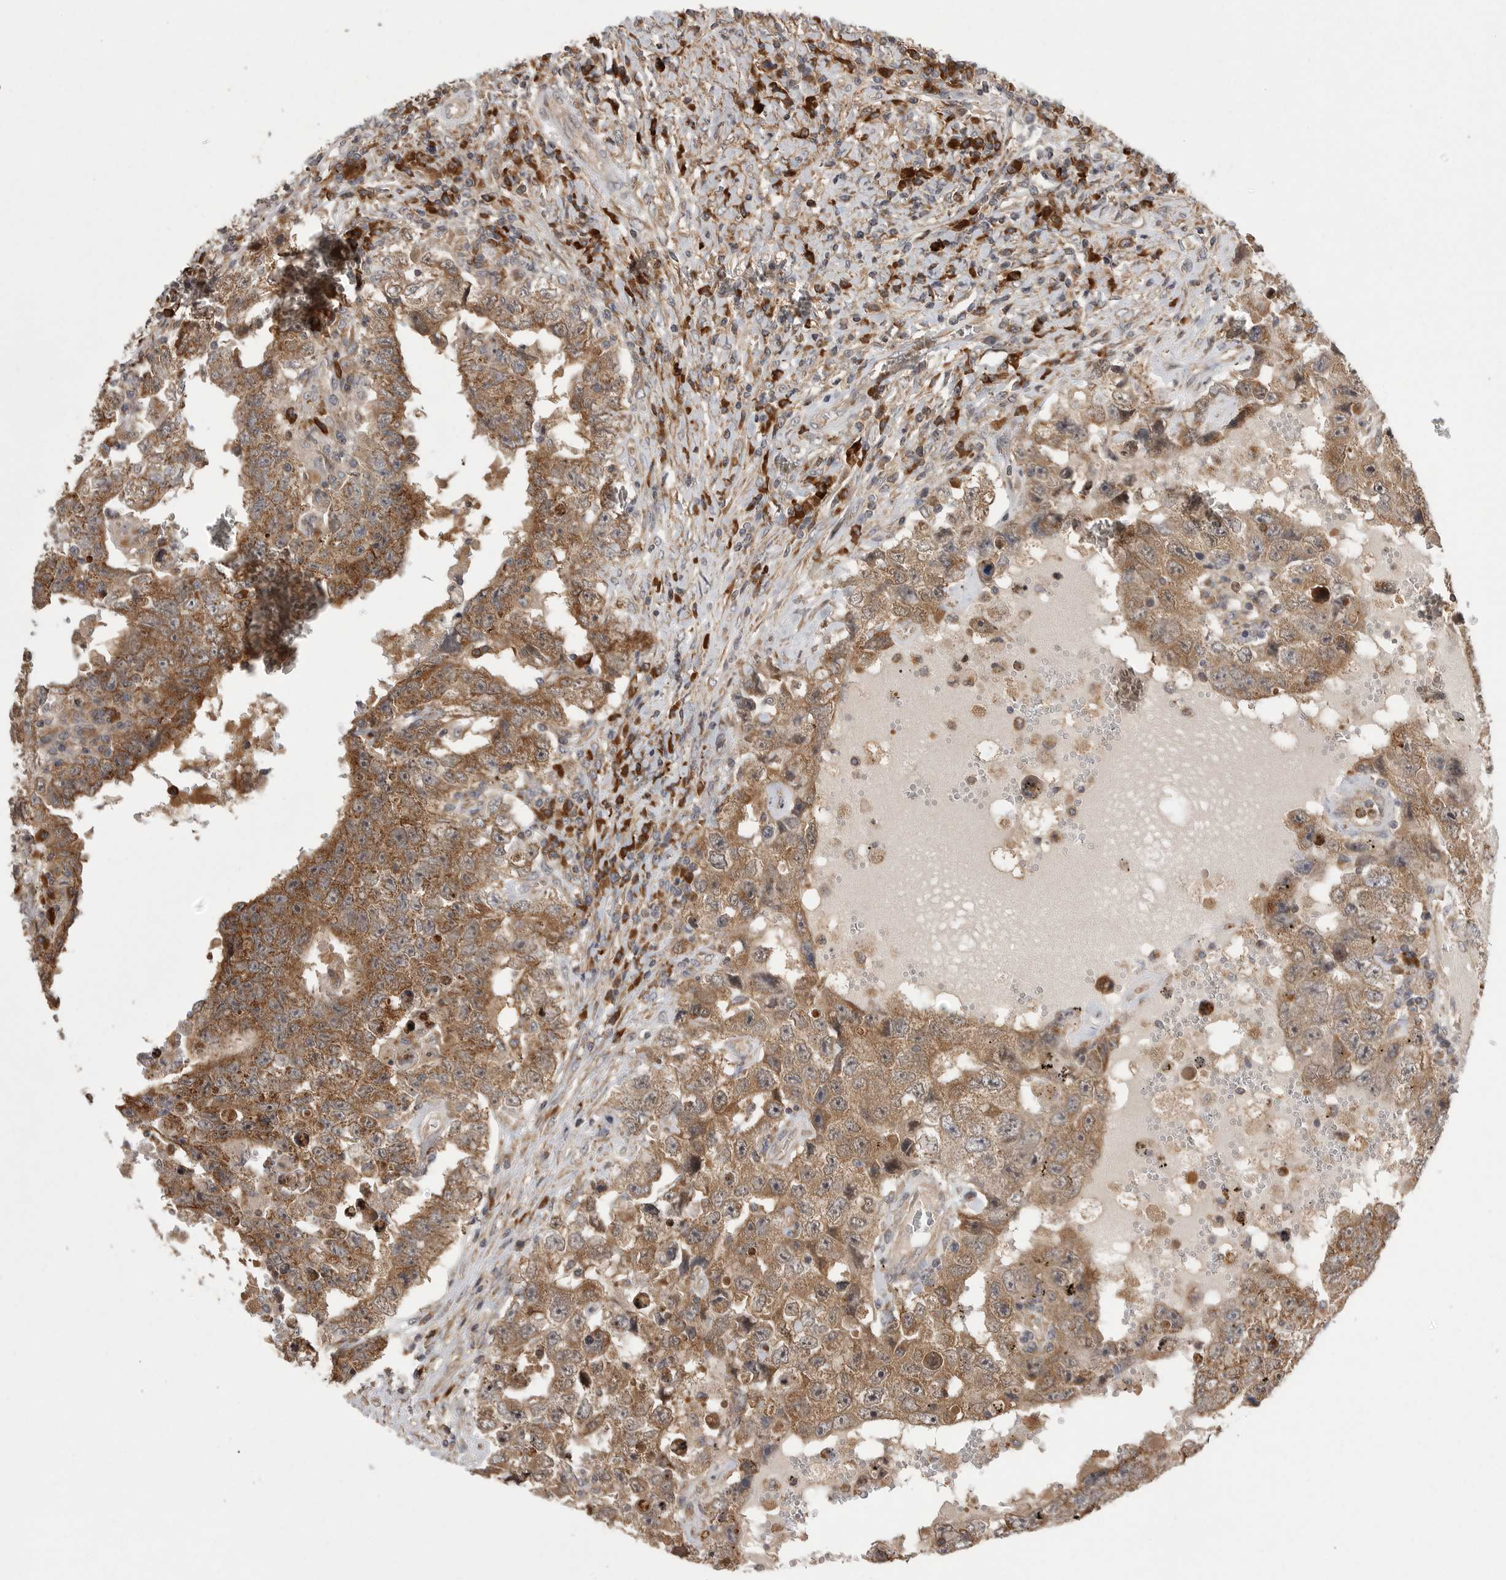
{"staining": {"intensity": "moderate", "quantity": ">75%", "location": "cytoplasmic/membranous"}, "tissue": "testis cancer", "cell_type": "Tumor cells", "image_type": "cancer", "snomed": [{"axis": "morphology", "description": "Carcinoma, Embryonal, NOS"}, {"axis": "topography", "description": "Testis"}], "caption": "Immunohistochemical staining of testis cancer reveals moderate cytoplasmic/membranous protein expression in approximately >75% of tumor cells. The staining was performed using DAB to visualize the protein expression in brown, while the nuclei were stained in blue with hematoxylin (Magnification: 20x).", "gene": "OXR1", "patient": {"sex": "male", "age": 26}}